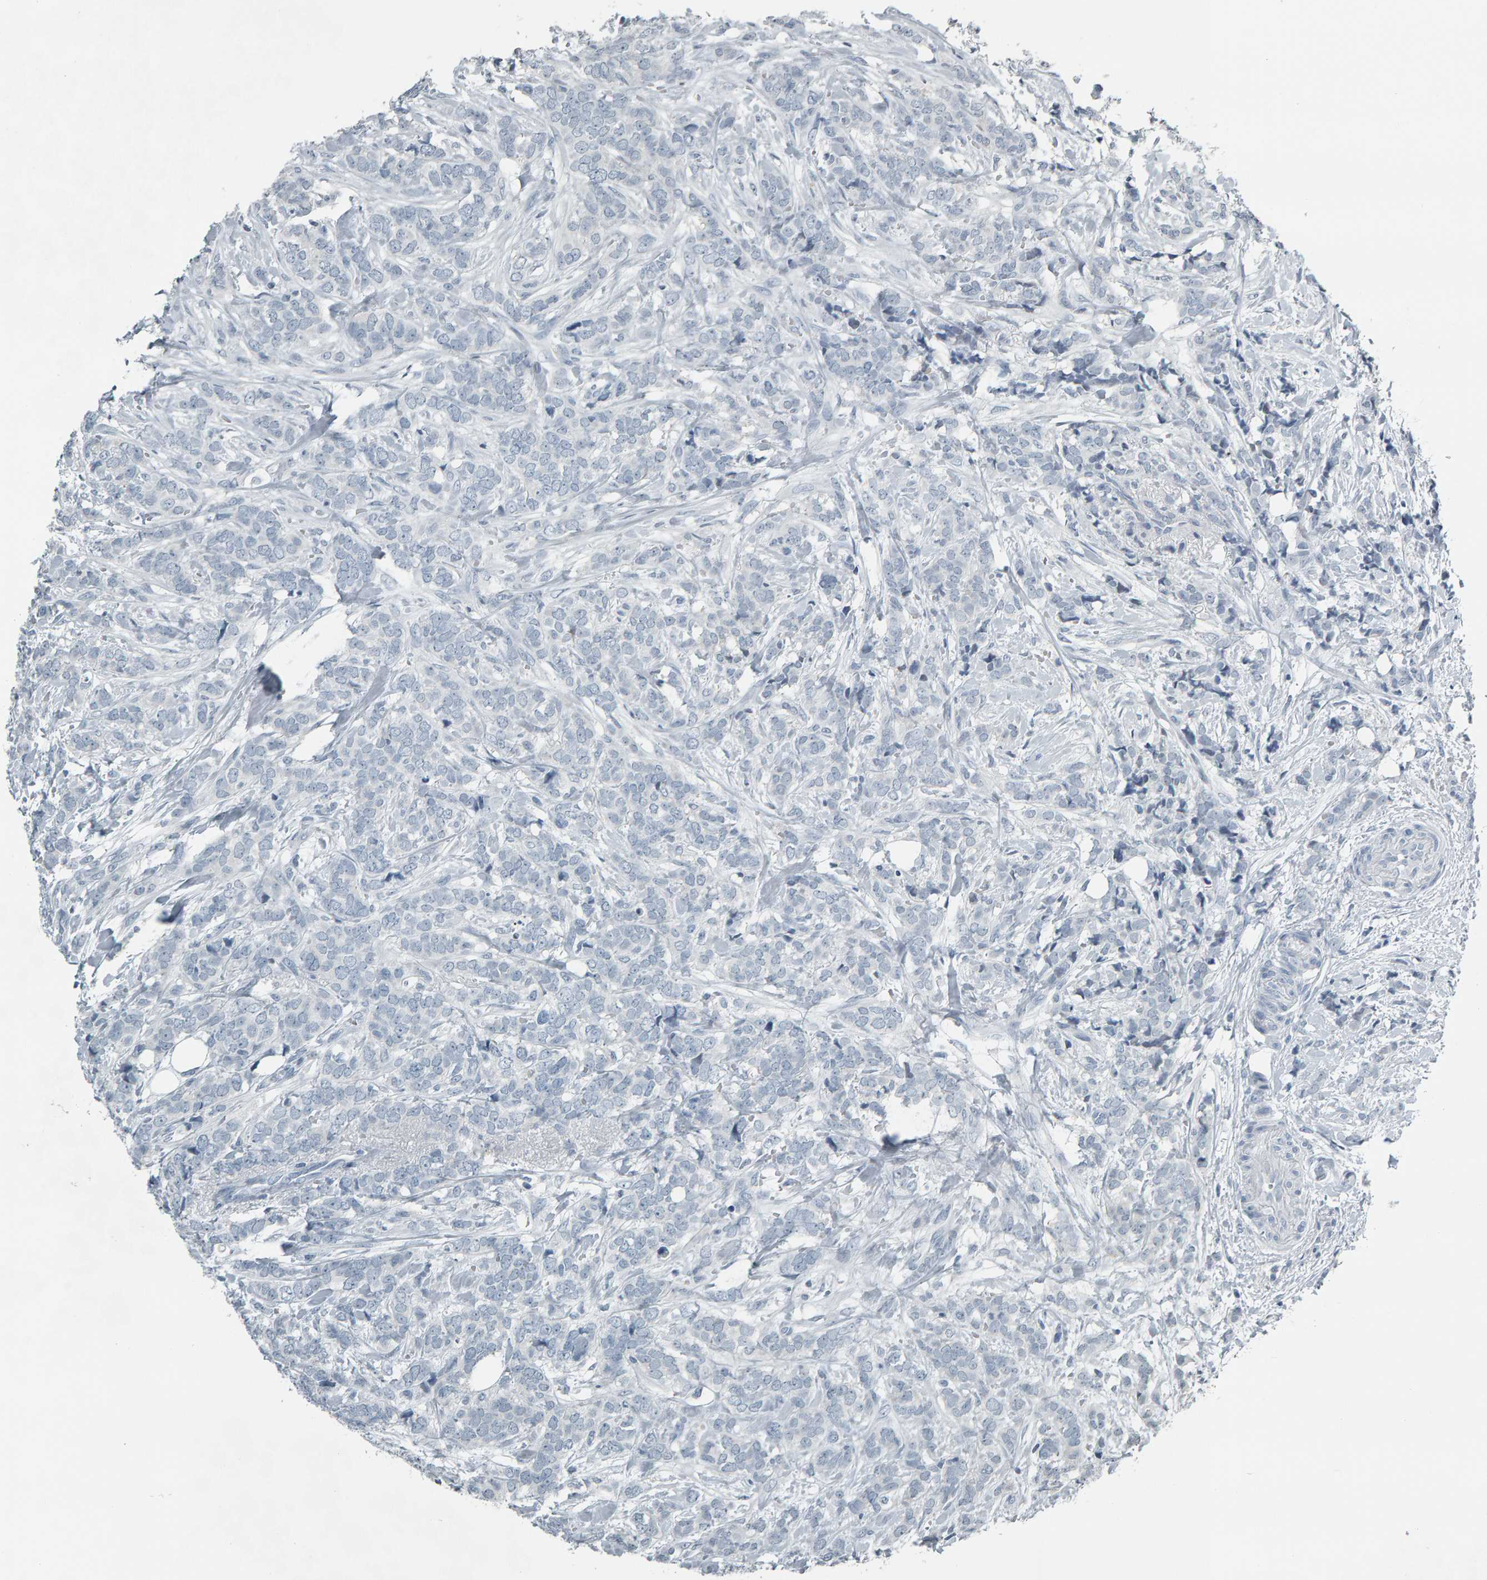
{"staining": {"intensity": "negative", "quantity": "none", "location": "none"}, "tissue": "breast cancer", "cell_type": "Tumor cells", "image_type": "cancer", "snomed": [{"axis": "morphology", "description": "Lobular carcinoma"}, {"axis": "topography", "description": "Skin"}, {"axis": "topography", "description": "Breast"}], "caption": "Human breast lobular carcinoma stained for a protein using immunohistochemistry exhibits no expression in tumor cells.", "gene": "PYY", "patient": {"sex": "female", "age": 46}}